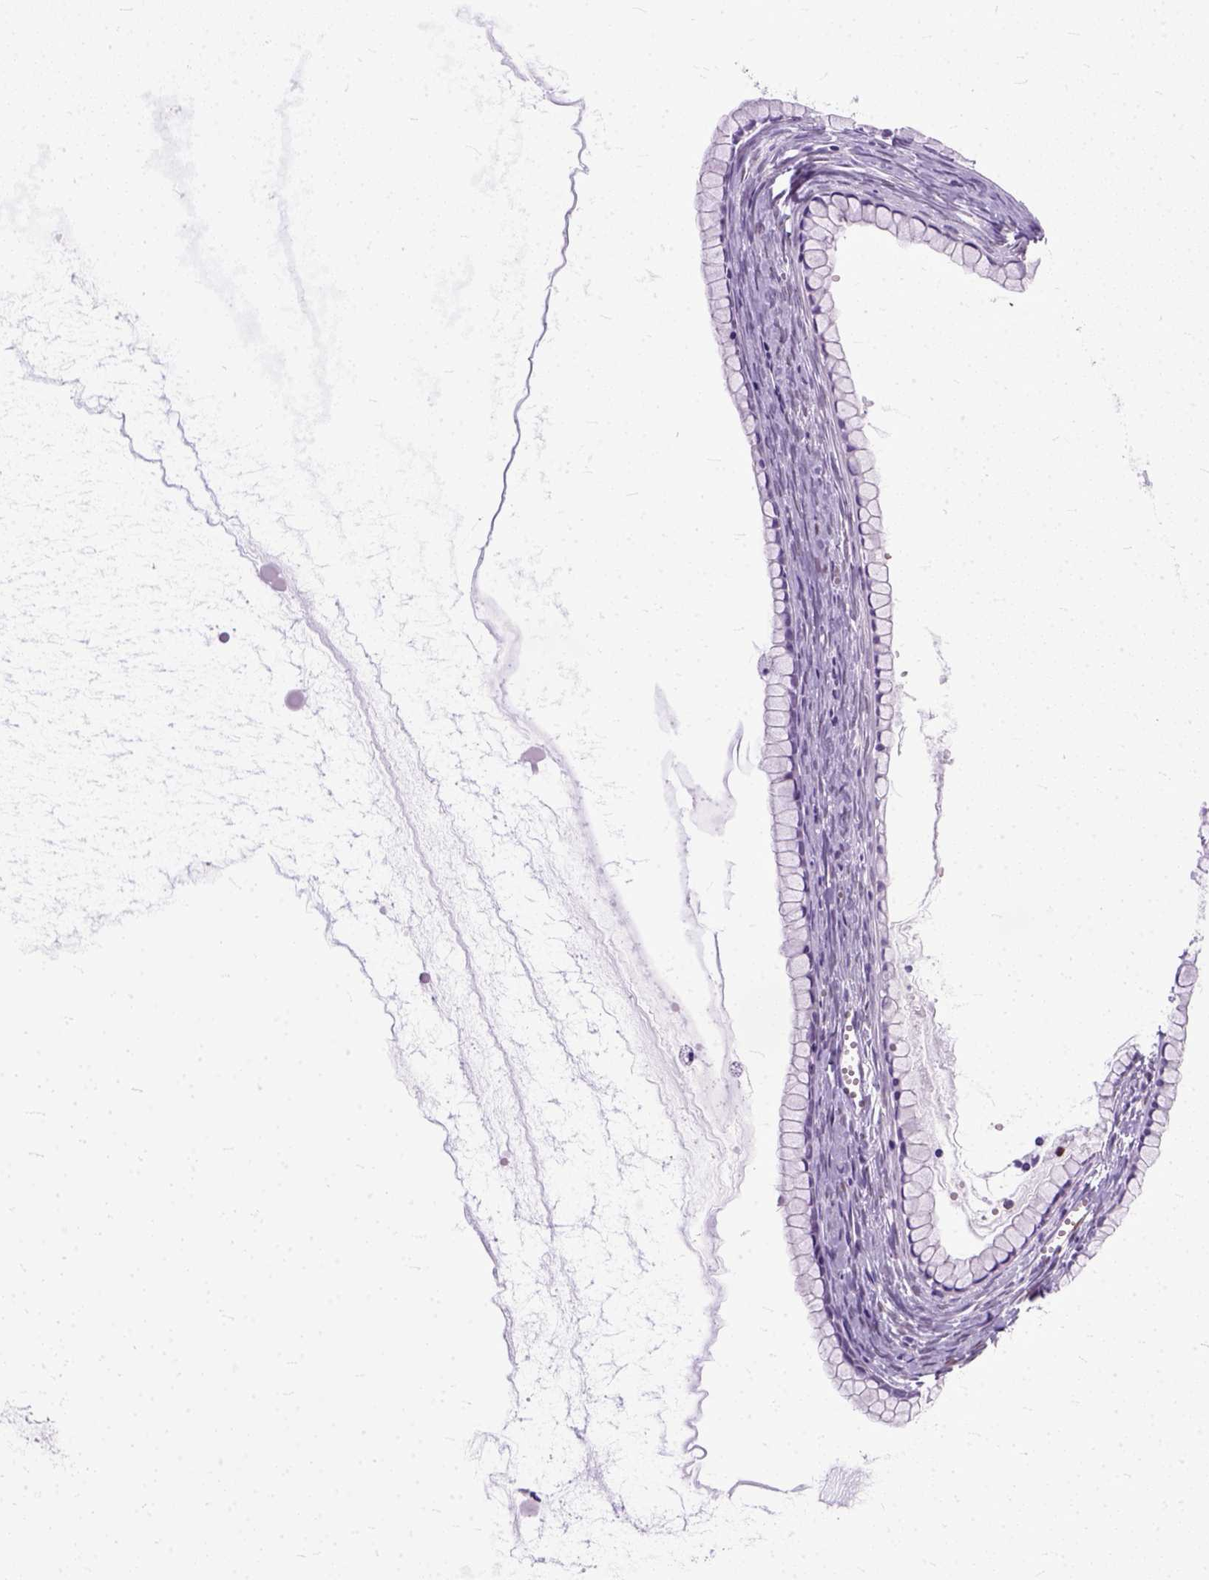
{"staining": {"intensity": "negative", "quantity": "none", "location": "none"}, "tissue": "ovarian cancer", "cell_type": "Tumor cells", "image_type": "cancer", "snomed": [{"axis": "morphology", "description": "Cystadenocarcinoma, mucinous, NOS"}, {"axis": "topography", "description": "Ovary"}], "caption": "Image shows no significant protein expression in tumor cells of ovarian cancer (mucinous cystadenocarcinoma). The staining is performed using DAB brown chromogen with nuclei counter-stained in using hematoxylin.", "gene": "TCEAL7", "patient": {"sex": "female", "age": 41}}